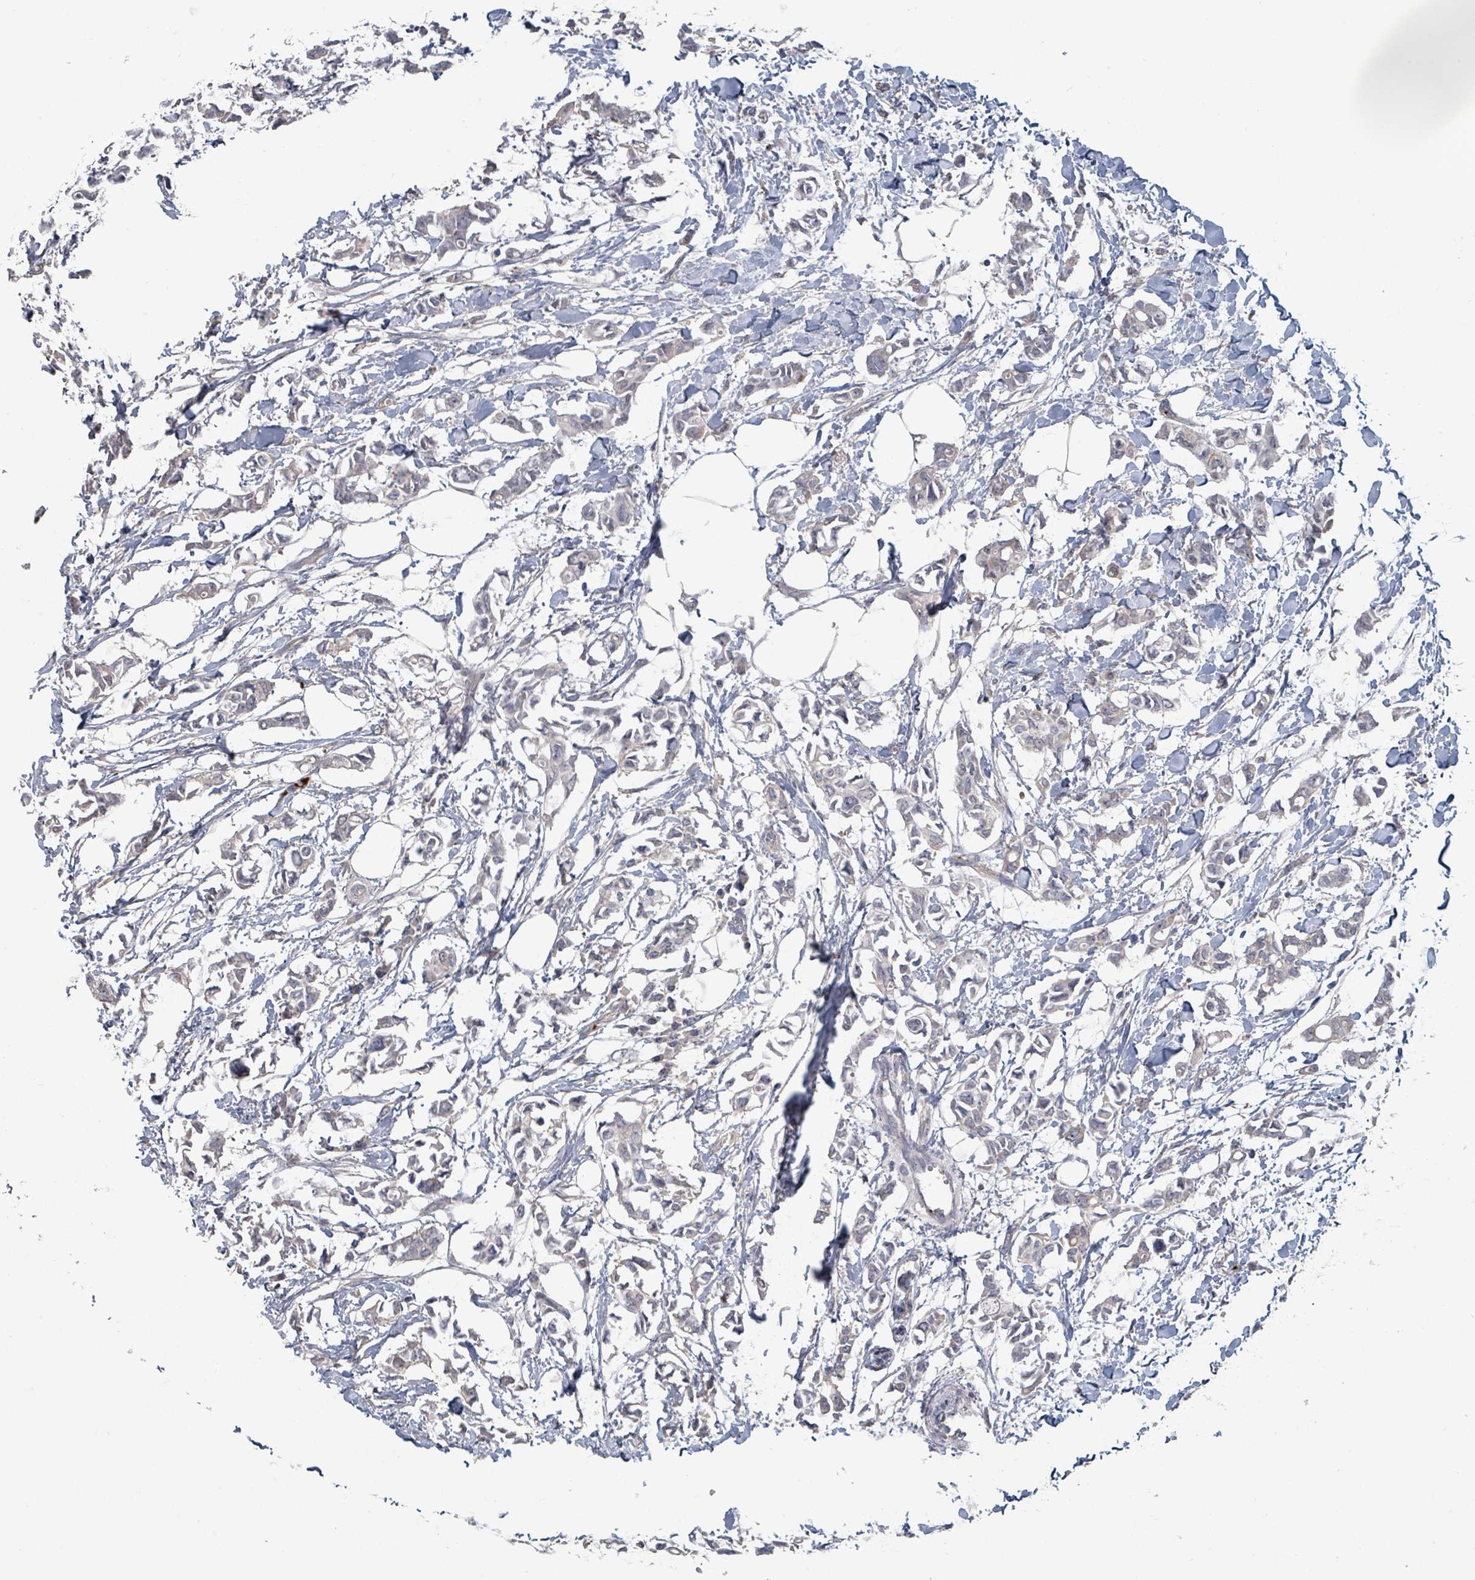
{"staining": {"intensity": "negative", "quantity": "none", "location": "none"}, "tissue": "breast cancer", "cell_type": "Tumor cells", "image_type": "cancer", "snomed": [{"axis": "morphology", "description": "Duct carcinoma"}, {"axis": "topography", "description": "Breast"}], "caption": "Breast cancer stained for a protein using immunohistochemistry (IHC) shows no staining tumor cells.", "gene": "PLAUR", "patient": {"sex": "female", "age": 41}}